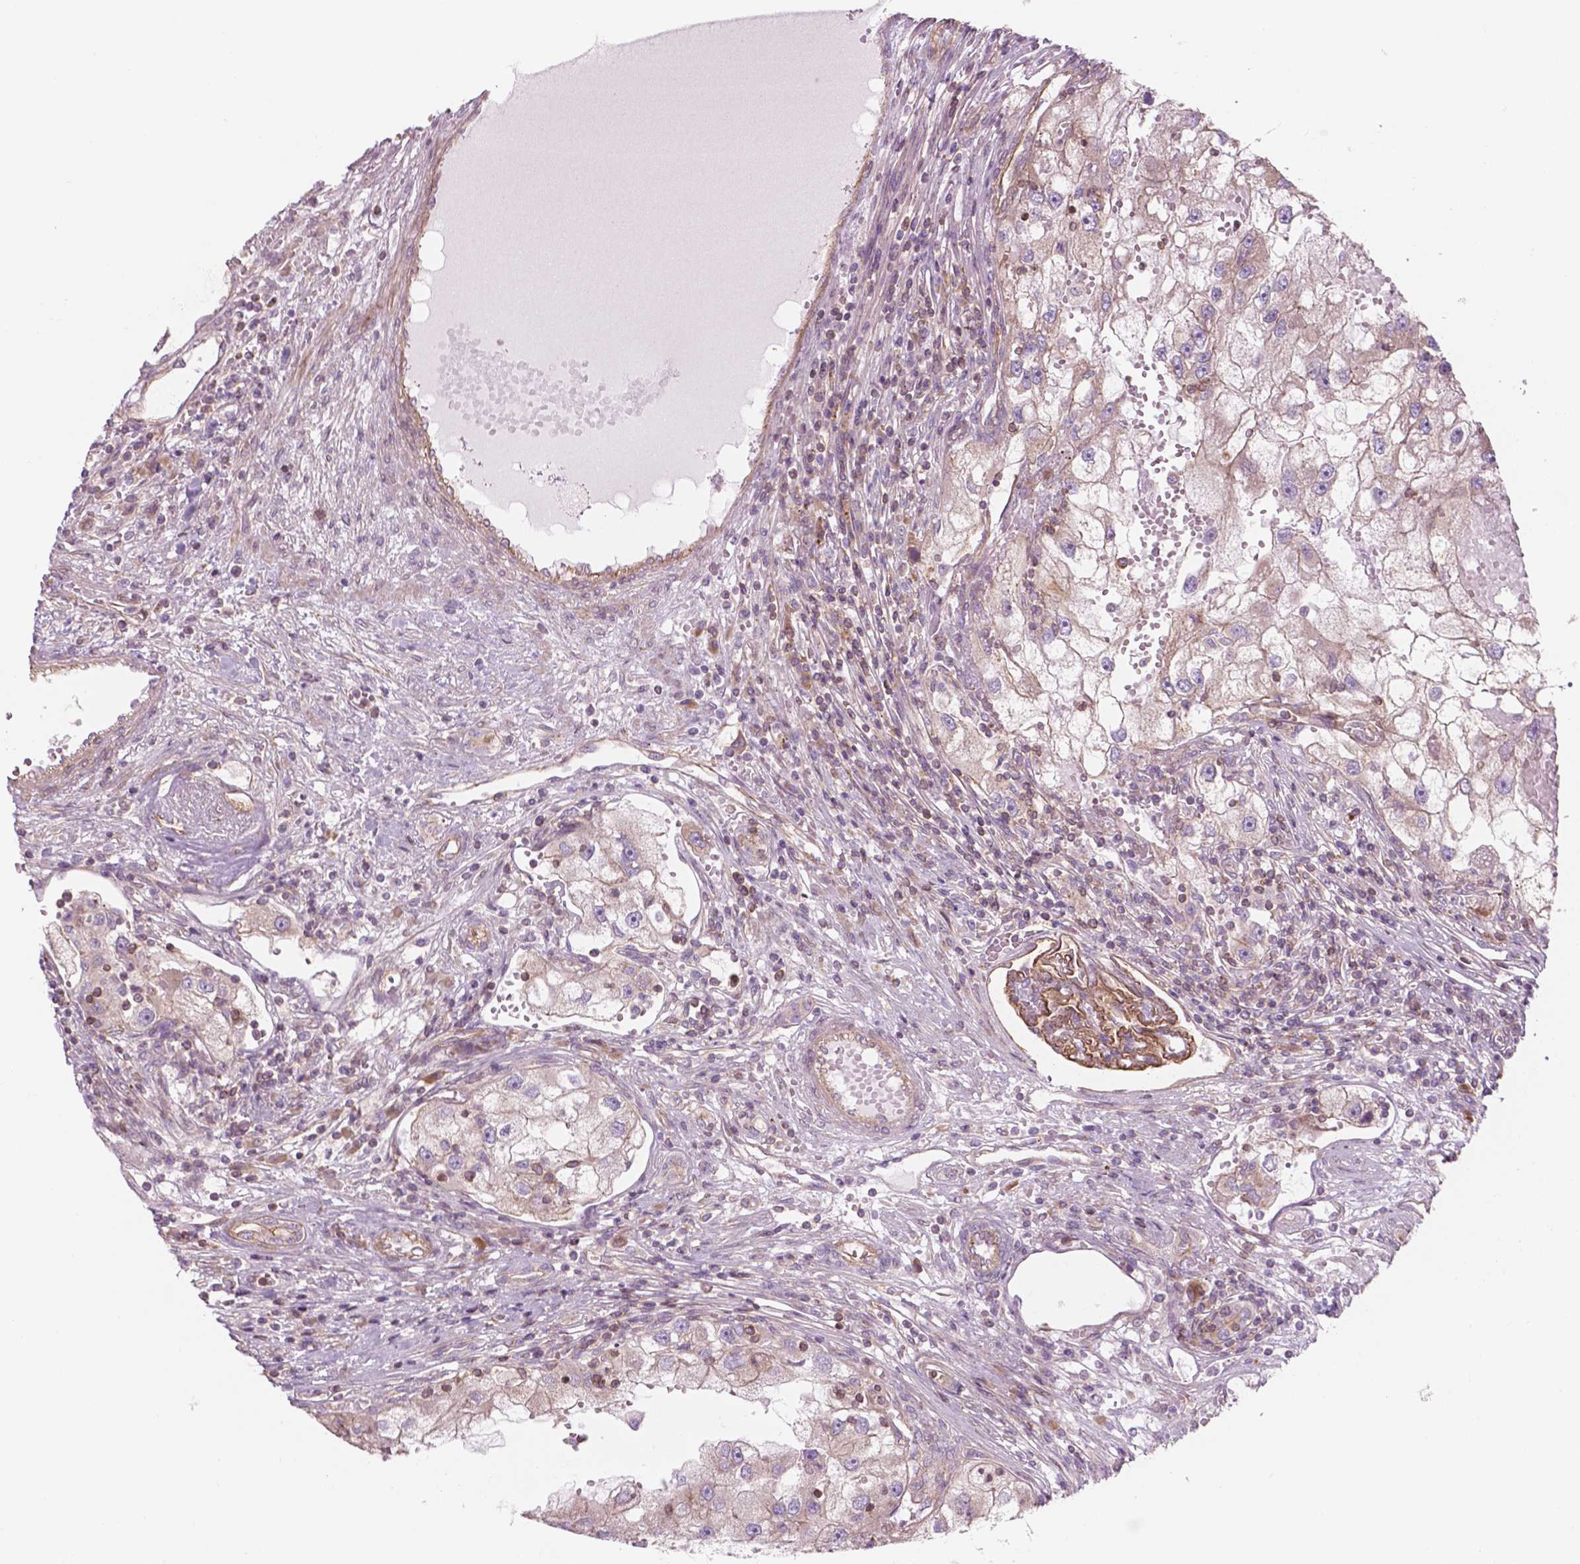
{"staining": {"intensity": "weak", "quantity": "<25%", "location": "cytoplasmic/membranous"}, "tissue": "renal cancer", "cell_type": "Tumor cells", "image_type": "cancer", "snomed": [{"axis": "morphology", "description": "Adenocarcinoma, NOS"}, {"axis": "topography", "description": "Kidney"}], "caption": "A micrograph of adenocarcinoma (renal) stained for a protein displays no brown staining in tumor cells.", "gene": "SURF4", "patient": {"sex": "male", "age": 63}}